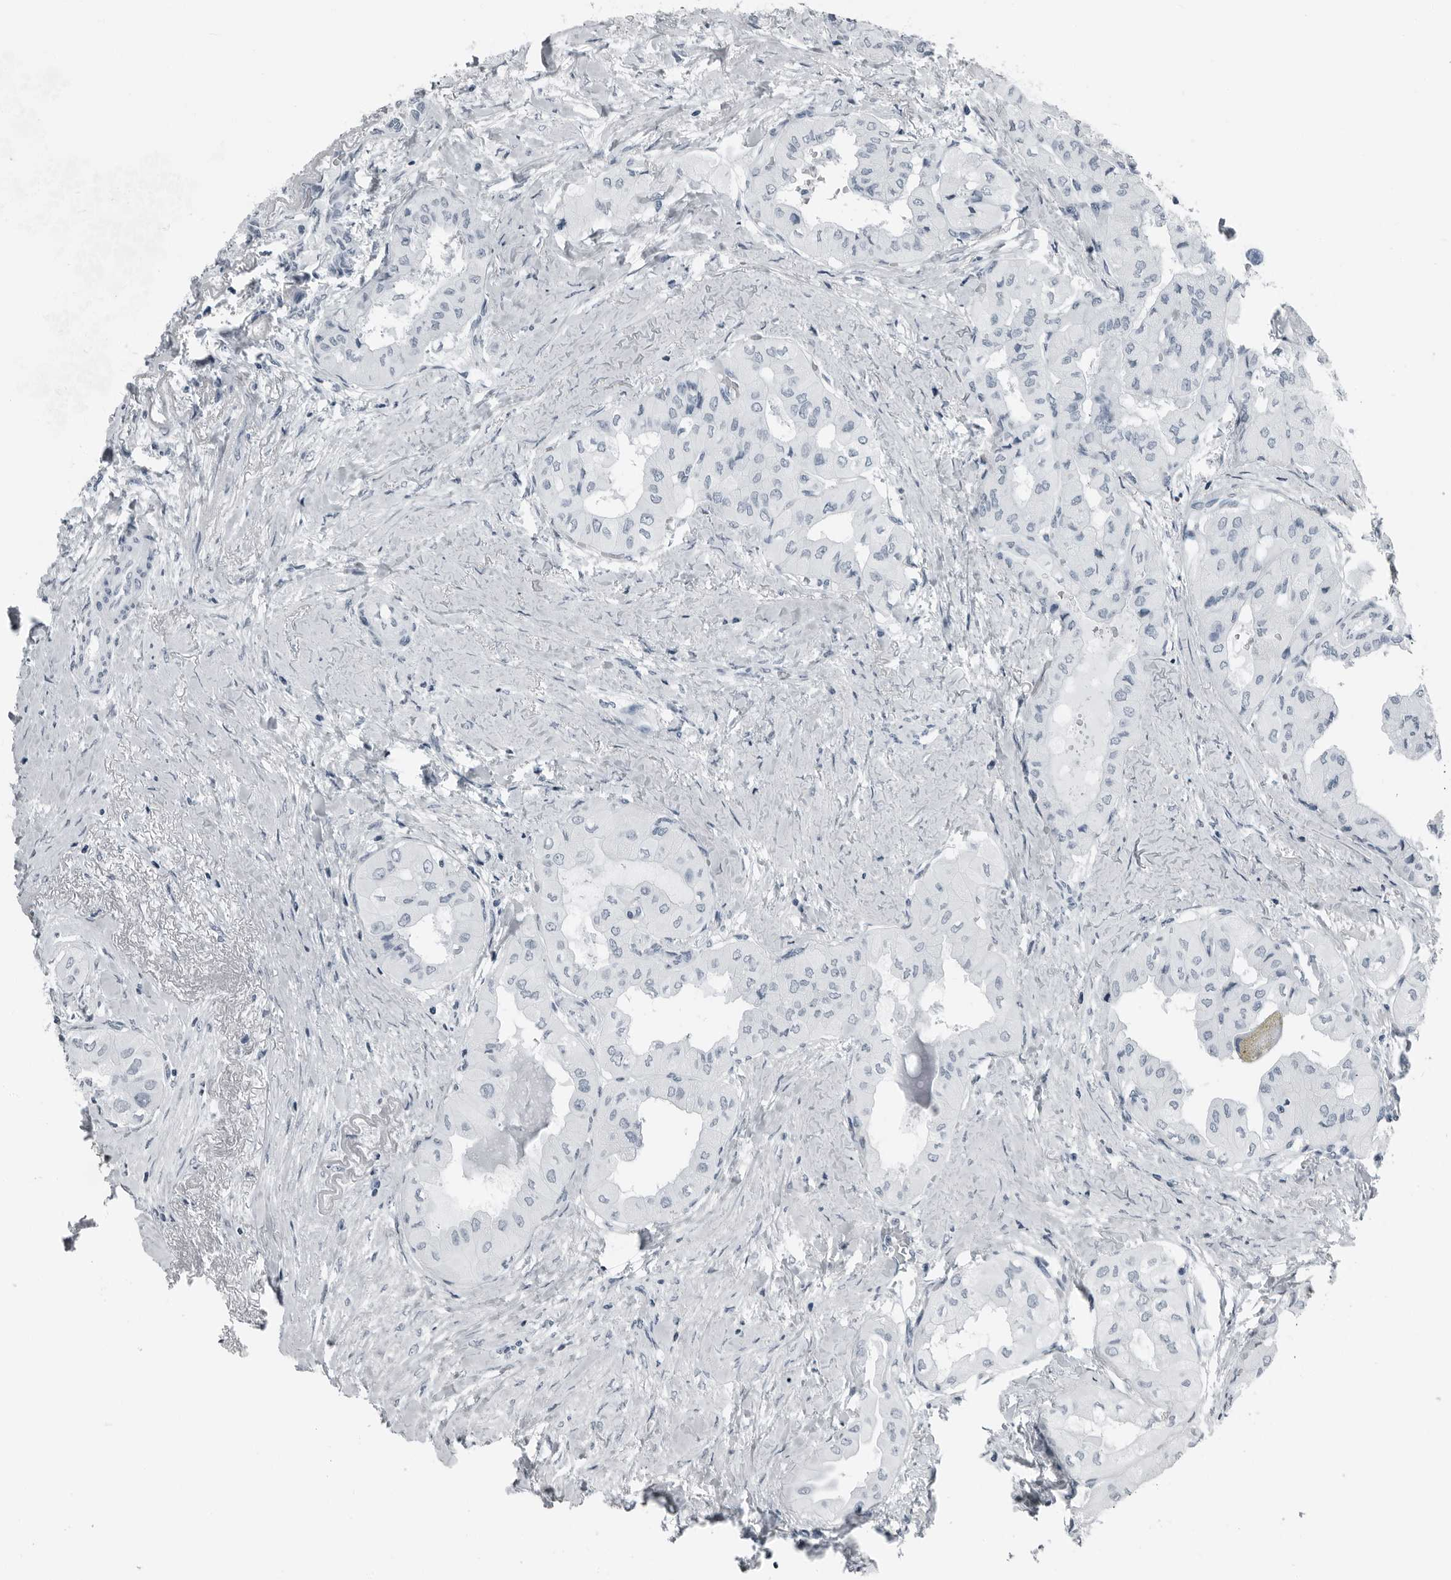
{"staining": {"intensity": "negative", "quantity": "none", "location": "none"}, "tissue": "thyroid cancer", "cell_type": "Tumor cells", "image_type": "cancer", "snomed": [{"axis": "morphology", "description": "Papillary adenocarcinoma, NOS"}, {"axis": "topography", "description": "Thyroid gland"}], "caption": "There is no significant staining in tumor cells of papillary adenocarcinoma (thyroid).", "gene": "PRSS1", "patient": {"sex": "female", "age": 59}}